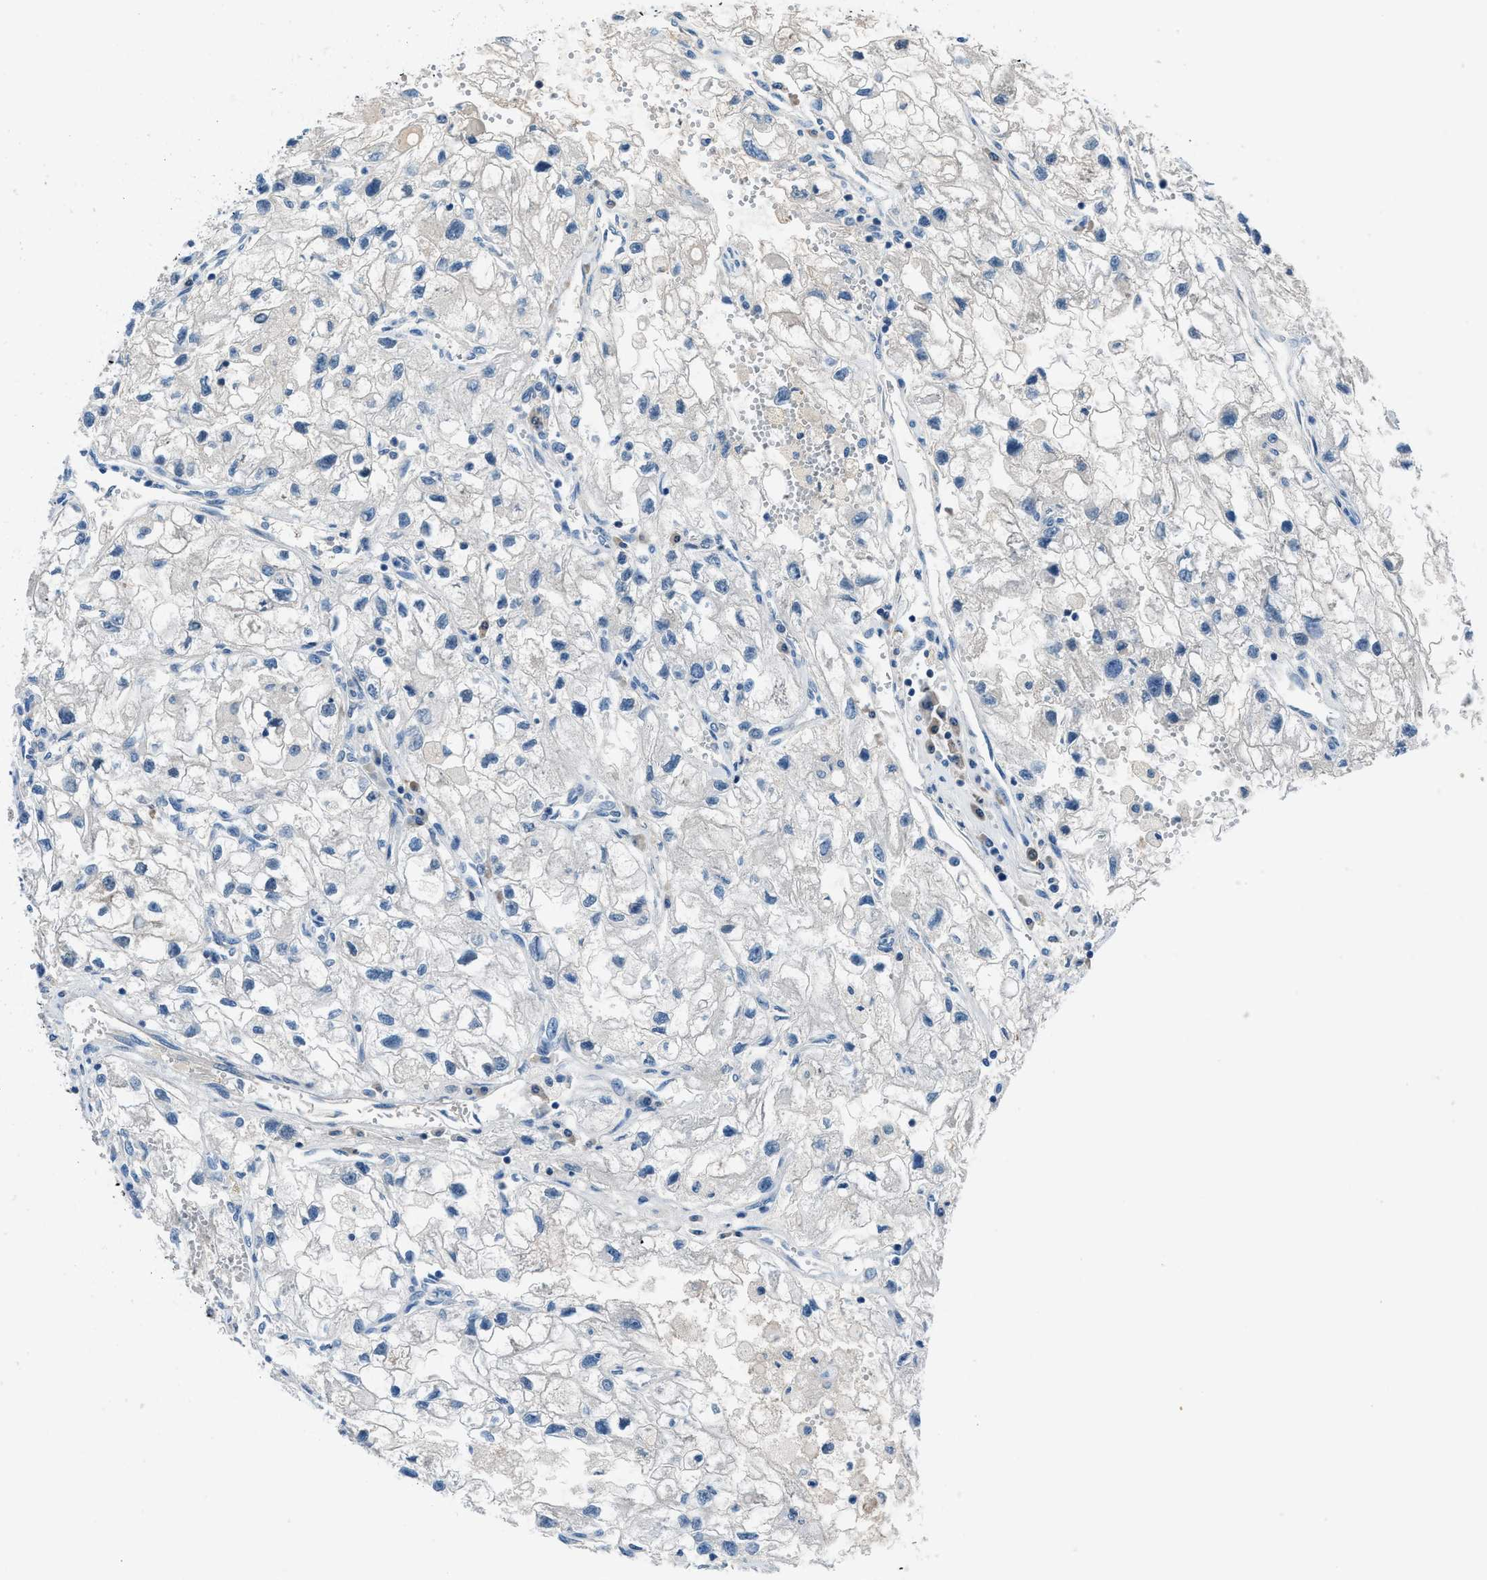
{"staining": {"intensity": "negative", "quantity": "none", "location": "none"}, "tissue": "renal cancer", "cell_type": "Tumor cells", "image_type": "cancer", "snomed": [{"axis": "morphology", "description": "Adenocarcinoma, NOS"}, {"axis": "topography", "description": "Kidney"}], "caption": "Image shows no protein staining in tumor cells of renal adenocarcinoma tissue.", "gene": "ACP1", "patient": {"sex": "female", "age": 70}}